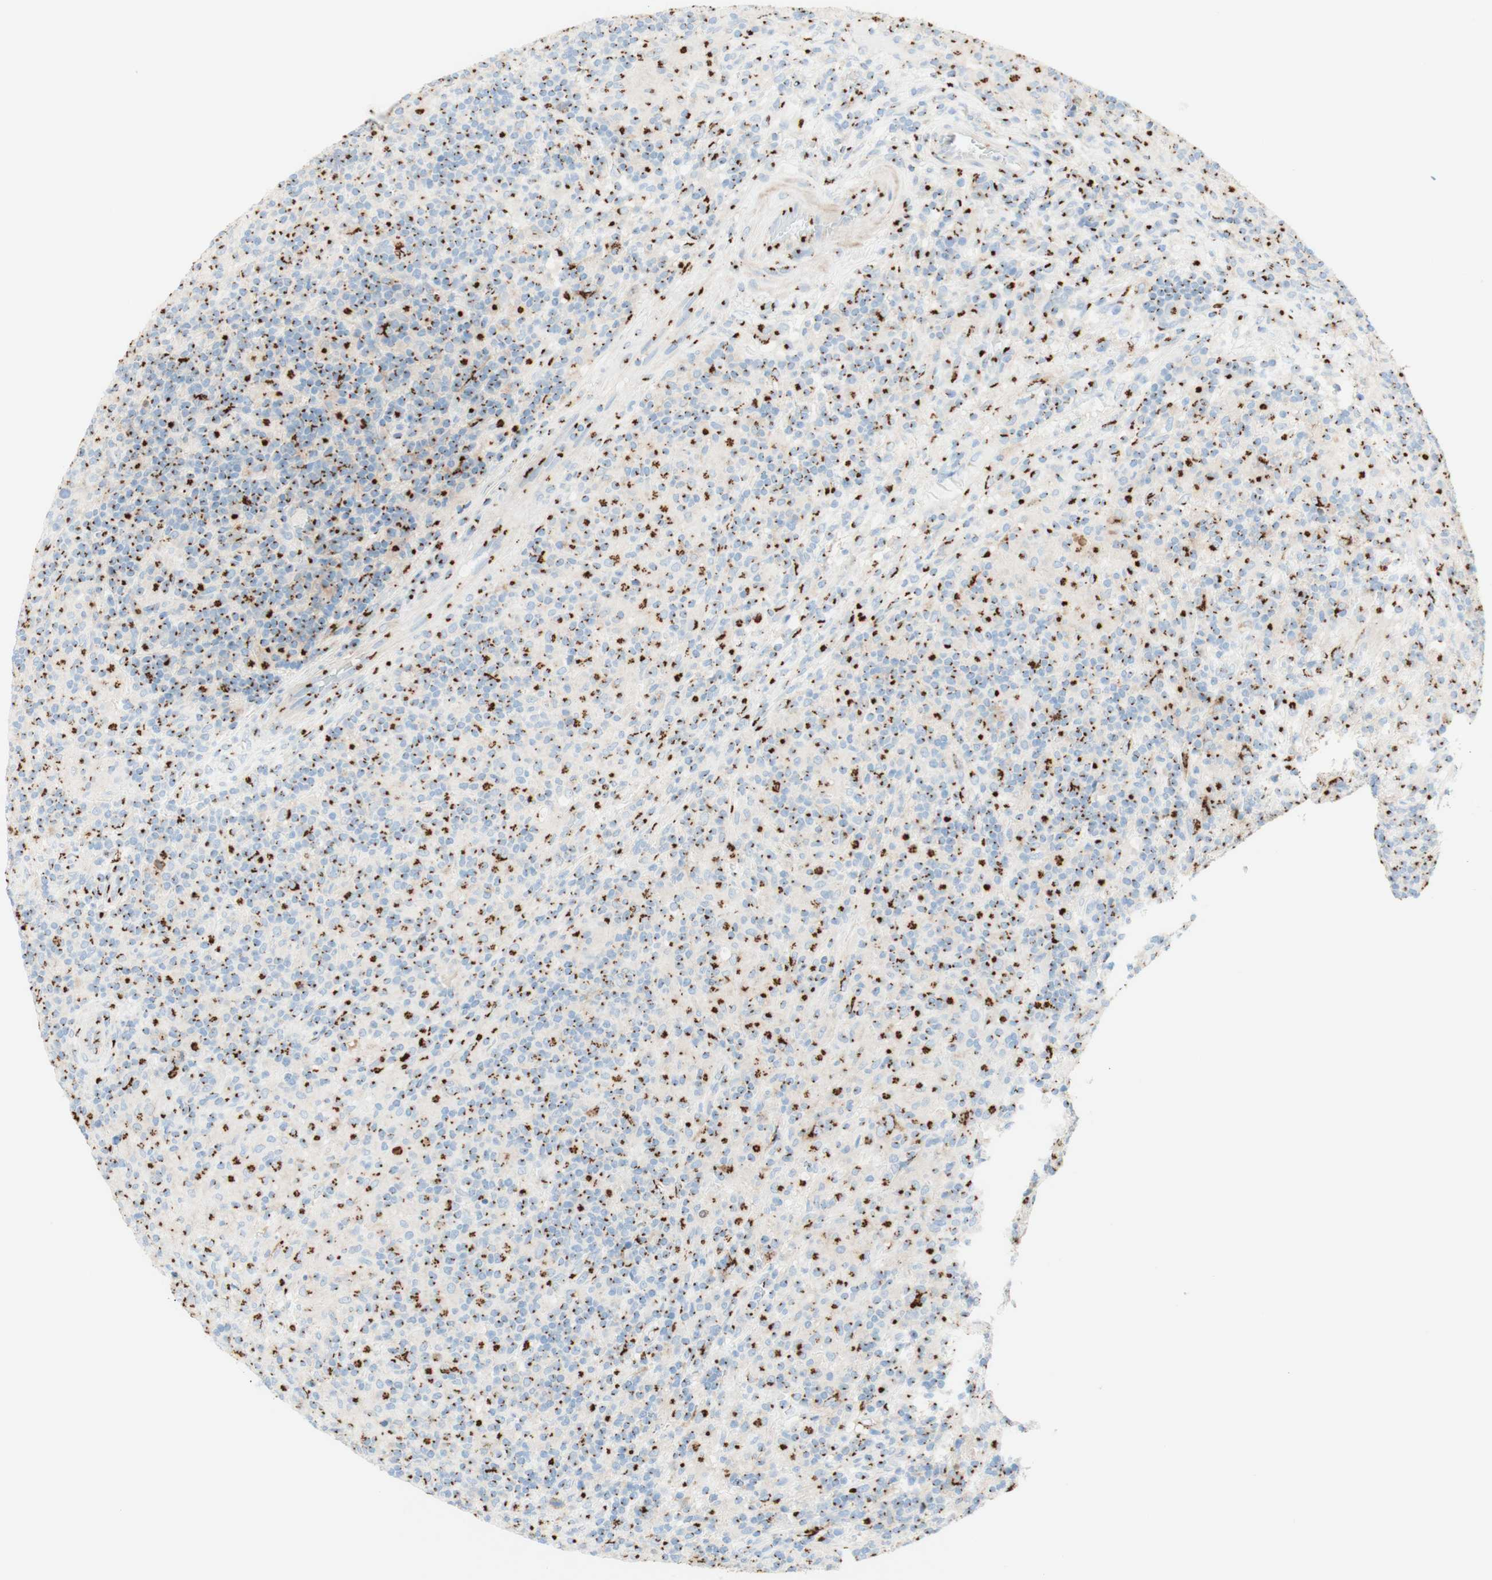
{"staining": {"intensity": "strong", "quantity": ">75%", "location": "cytoplasmic/membranous"}, "tissue": "lymphoma", "cell_type": "Tumor cells", "image_type": "cancer", "snomed": [{"axis": "morphology", "description": "Hodgkin's disease, NOS"}, {"axis": "topography", "description": "Lymph node"}], "caption": "Protein expression by immunohistochemistry displays strong cytoplasmic/membranous staining in approximately >75% of tumor cells in lymphoma. The staining was performed using DAB to visualize the protein expression in brown, while the nuclei were stained in blue with hematoxylin (Magnification: 20x).", "gene": "GOLGB1", "patient": {"sex": "male", "age": 70}}